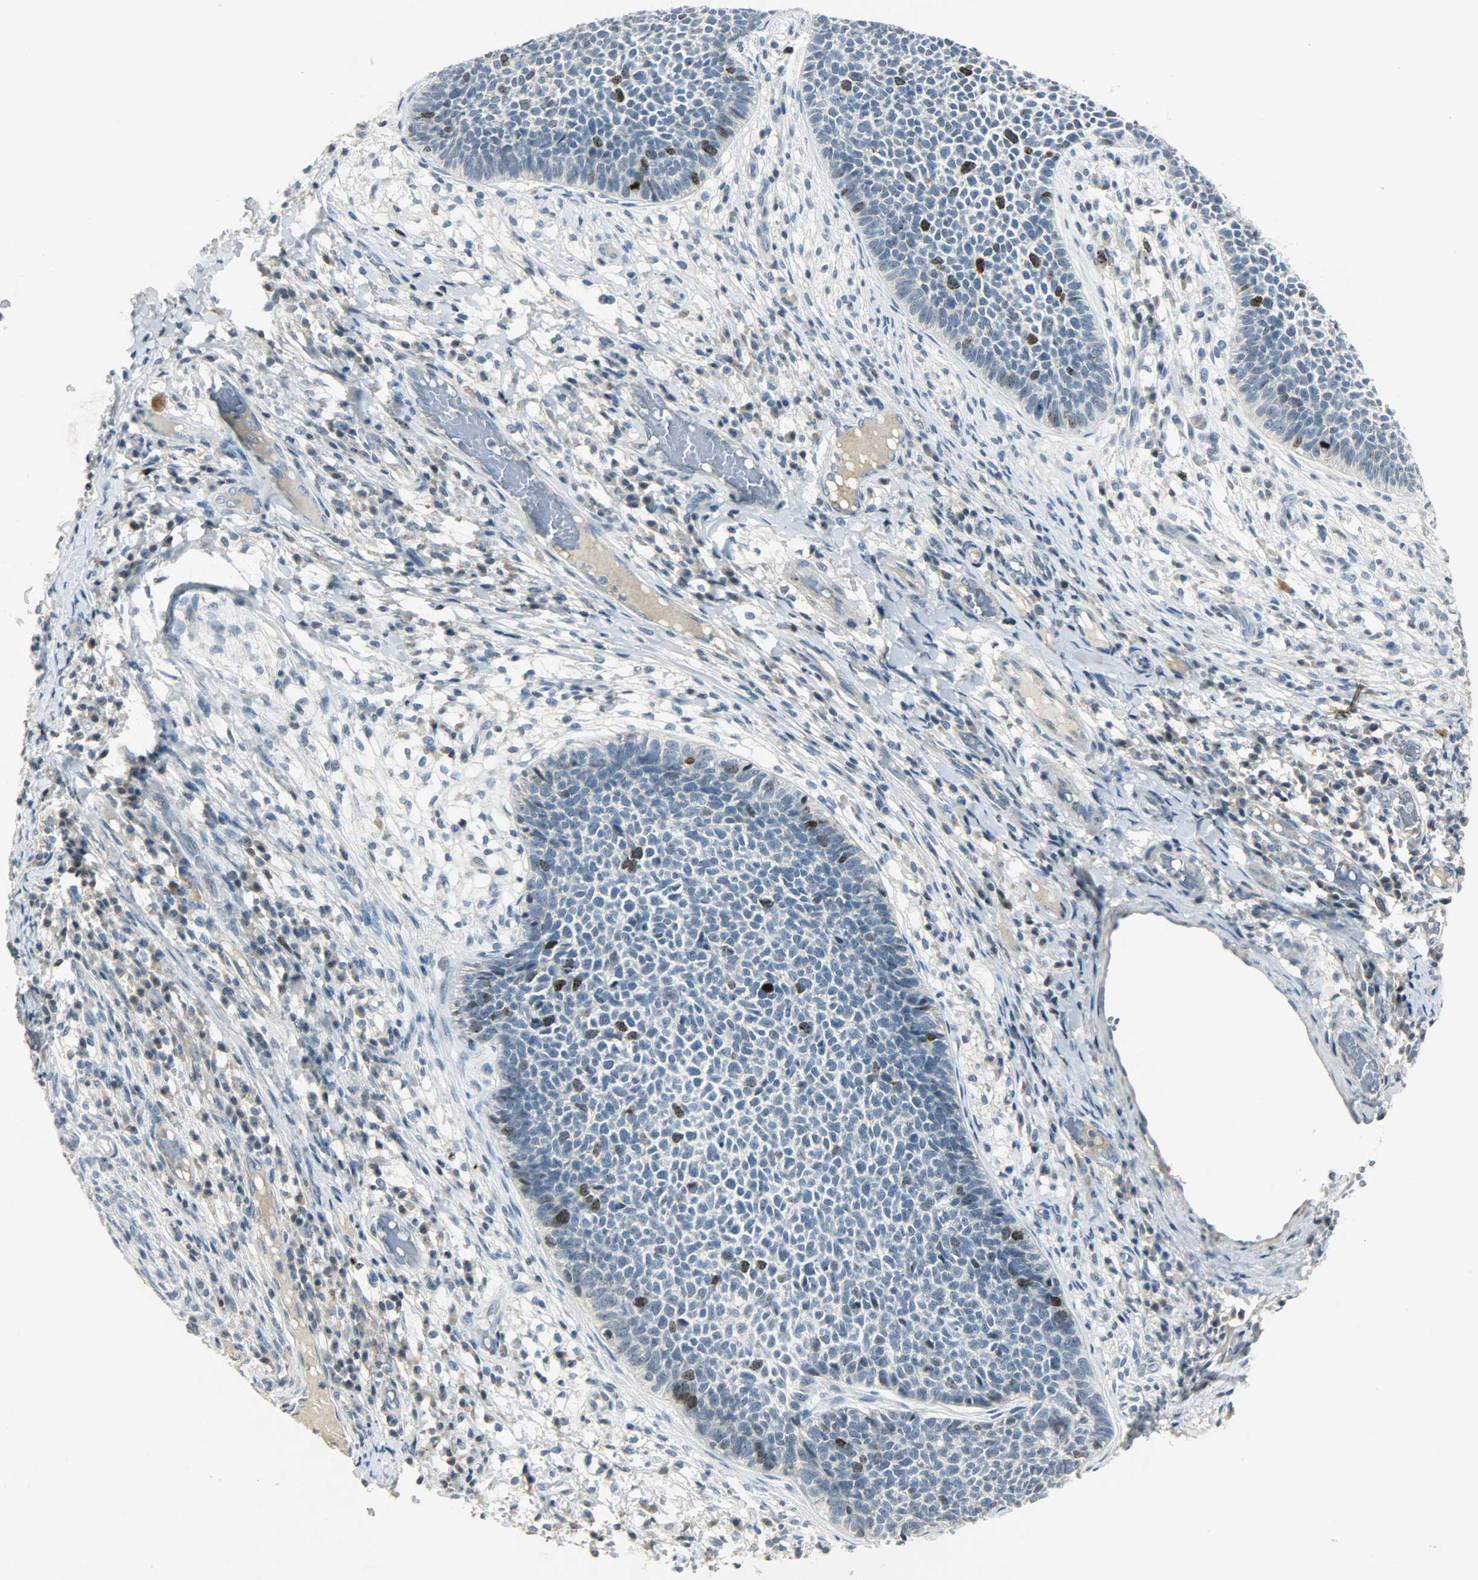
{"staining": {"intensity": "strong", "quantity": "<25%", "location": "nuclear"}, "tissue": "skin cancer", "cell_type": "Tumor cells", "image_type": "cancer", "snomed": [{"axis": "morphology", "description": "Basal cell carcinoma"}, {"axis": "topography", "description": "Skin"}], "caption": "Tumor cells show medium levels of strong nuclear expression in about <25% of cells in human skin cancer (basal cell carcinoma).", "gene": "AURKB", "patient": {"sex": "female", "age": 84}}